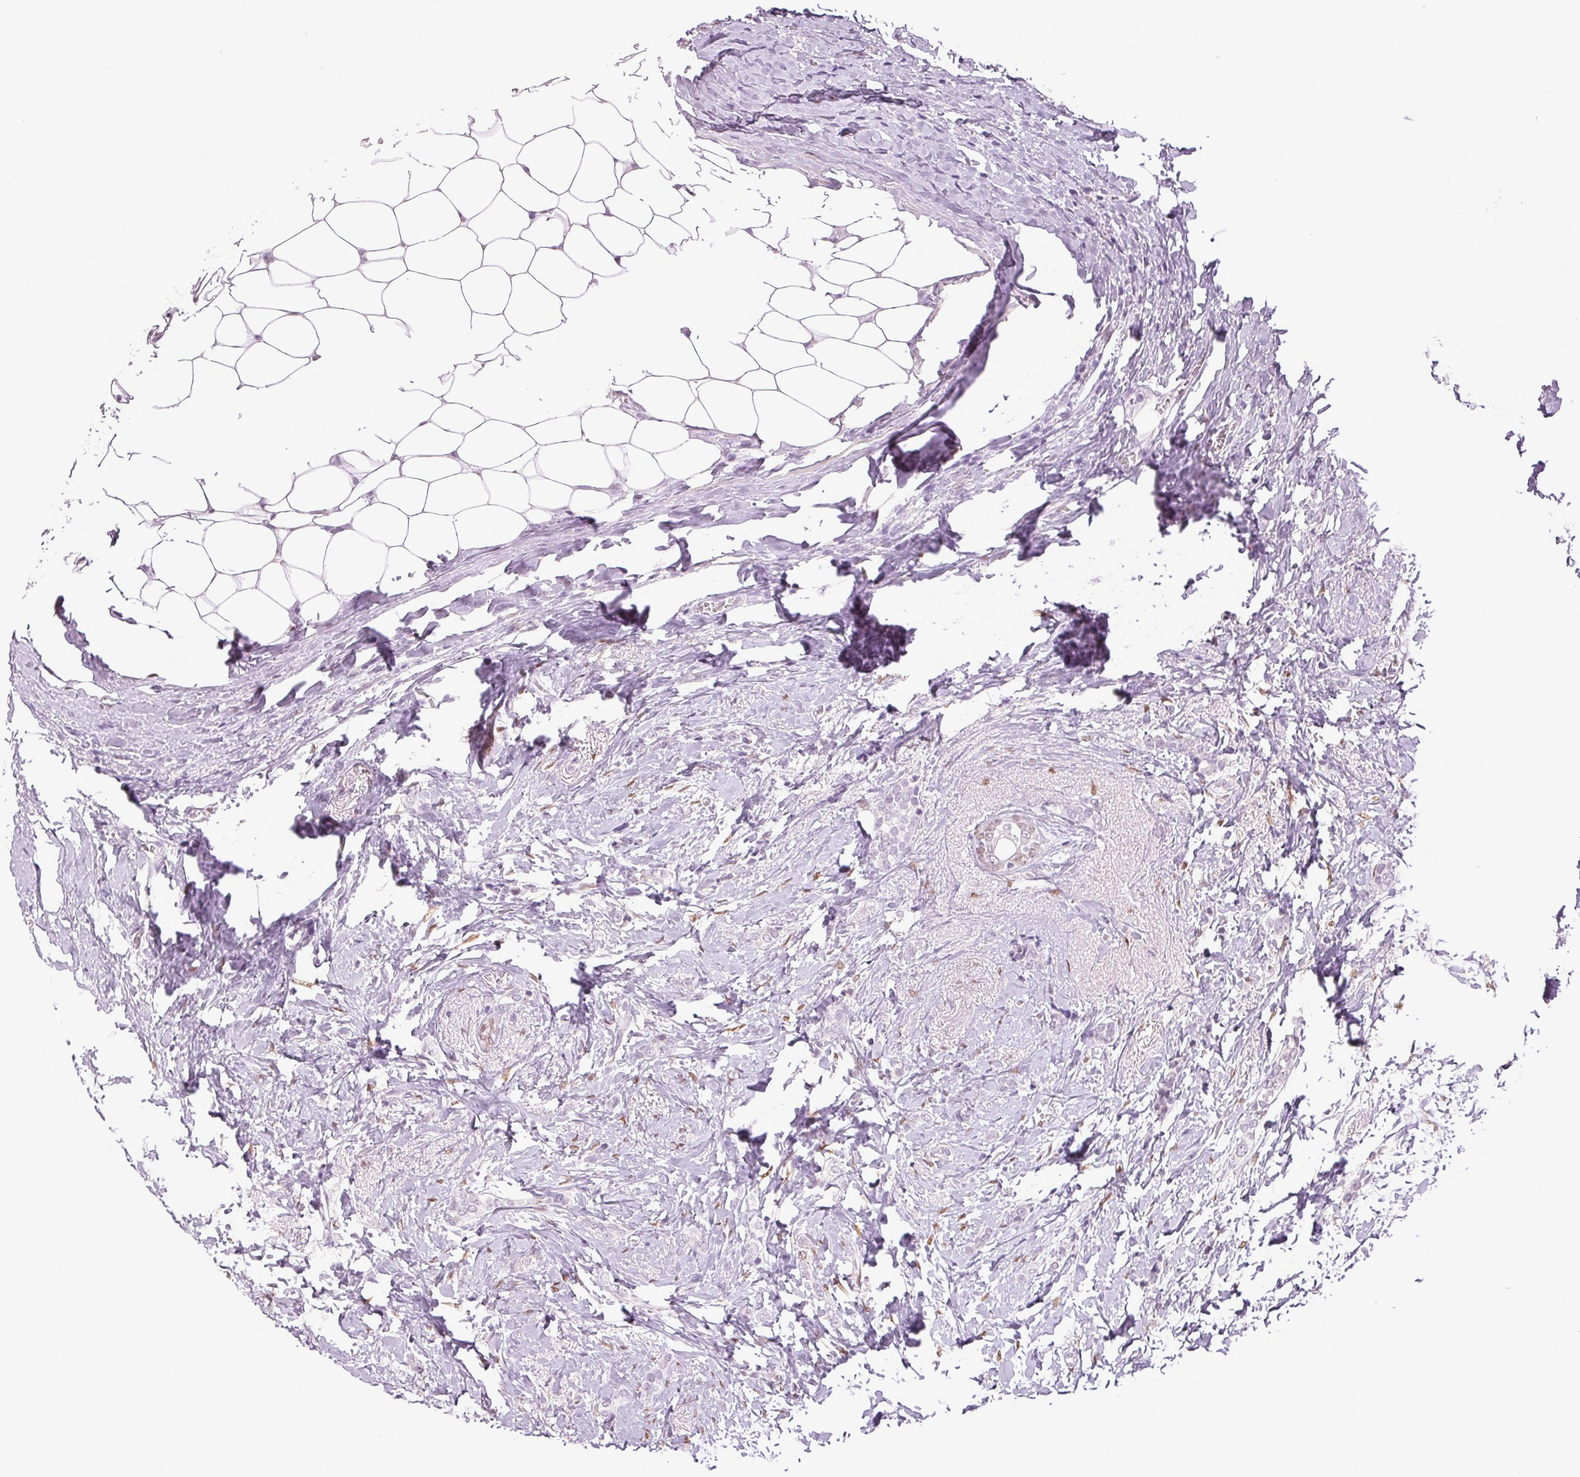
{"staining": {"intensity": "negative", "quantity": "none", "location": "none"}, "tissue": "breast cancer", "cell_type": "Tumor cells", "image_type": "cancer", "snomed": [{"axis": "morphology", "description": "Normal tissue, NOS"}, {"axis": "morphology", "description": "Duct carcinoma"}, {"axis": "topography", "description": "Breast"}], "caption": "Photomicrograph shows no significant protein positivity in tumor cells of breast cancer.", "gene": "DNAJC6", "patient": {"sex": "female", "age": 77}}